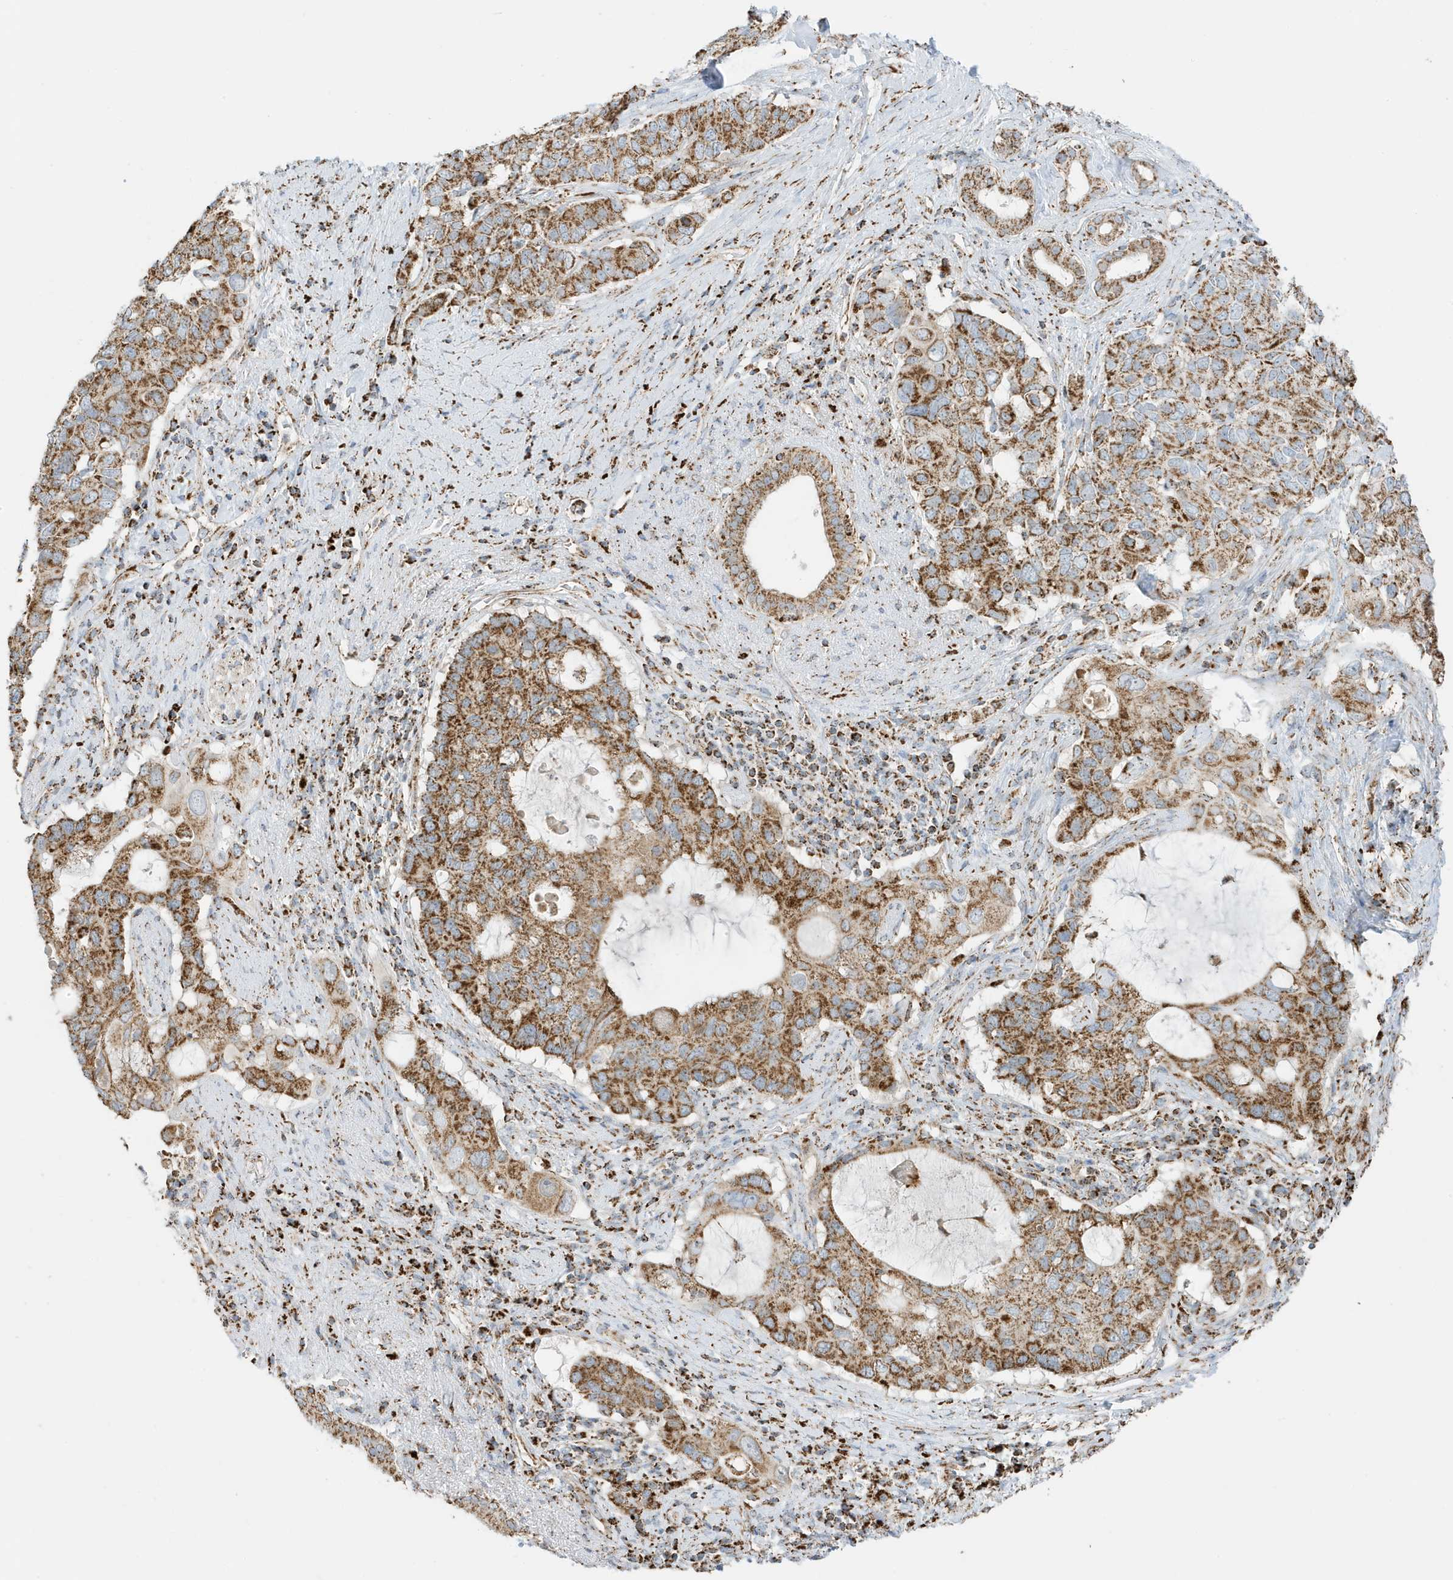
{"staining": {"intensity": "moderate", "quantity": ">75%", "location": "cytoplasmic/membranous"}, "tissue": "pancreatic cancer", "cell_type": "Tumor cells", "image_type": "cancer", "snomed": [{"axis": "morphology", "description": "Adenocarcinoma, NOS"}, {"axis": "topography", "description": "Pancreas"}], "caption": "A brown stain highlights moderate cytoplasmic/membranous expression of a protein in pancreatic cancer tumor cells.", "gene": "ATP5ME", "patient": {"sex": "female", "age": 56}}